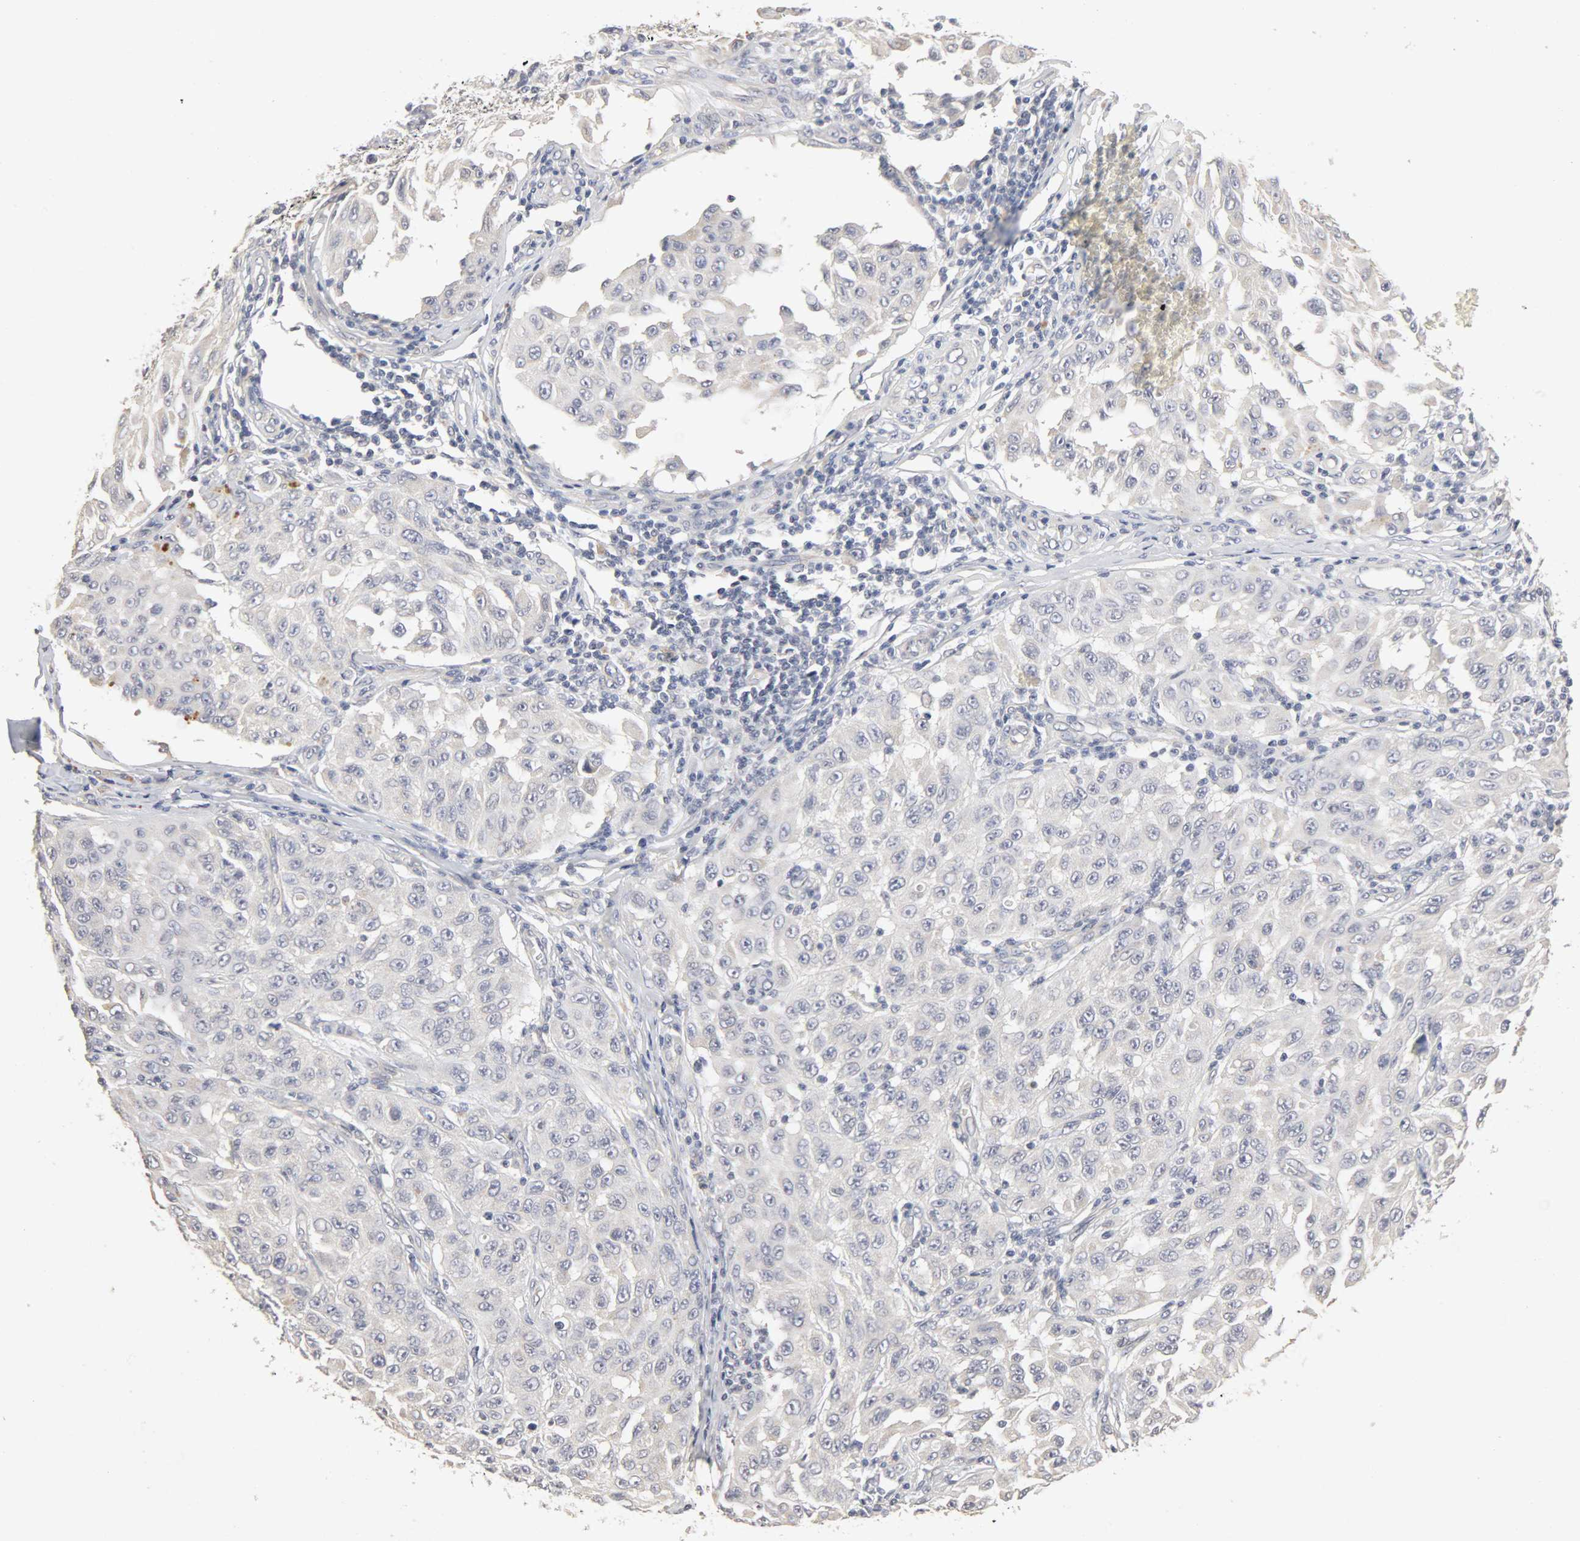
{"staining": {"intensity": "negative", "quantity": "none", "location": "none"}, "tissue": "melanoma", "cell_type": "Tumor cells", "image_type": "cancer", "snomed": [{"axis": "morphology", "description": "Malignant melanoma, NOS"}, {"axis": "topography", "description": "Skin"}], "caption": "The histopathology image demonstrates no significant positivity in tumor cells of malignant melanoma.", "gene": "SLC10A2", "patient": {"sex": "male", "age": 30}}